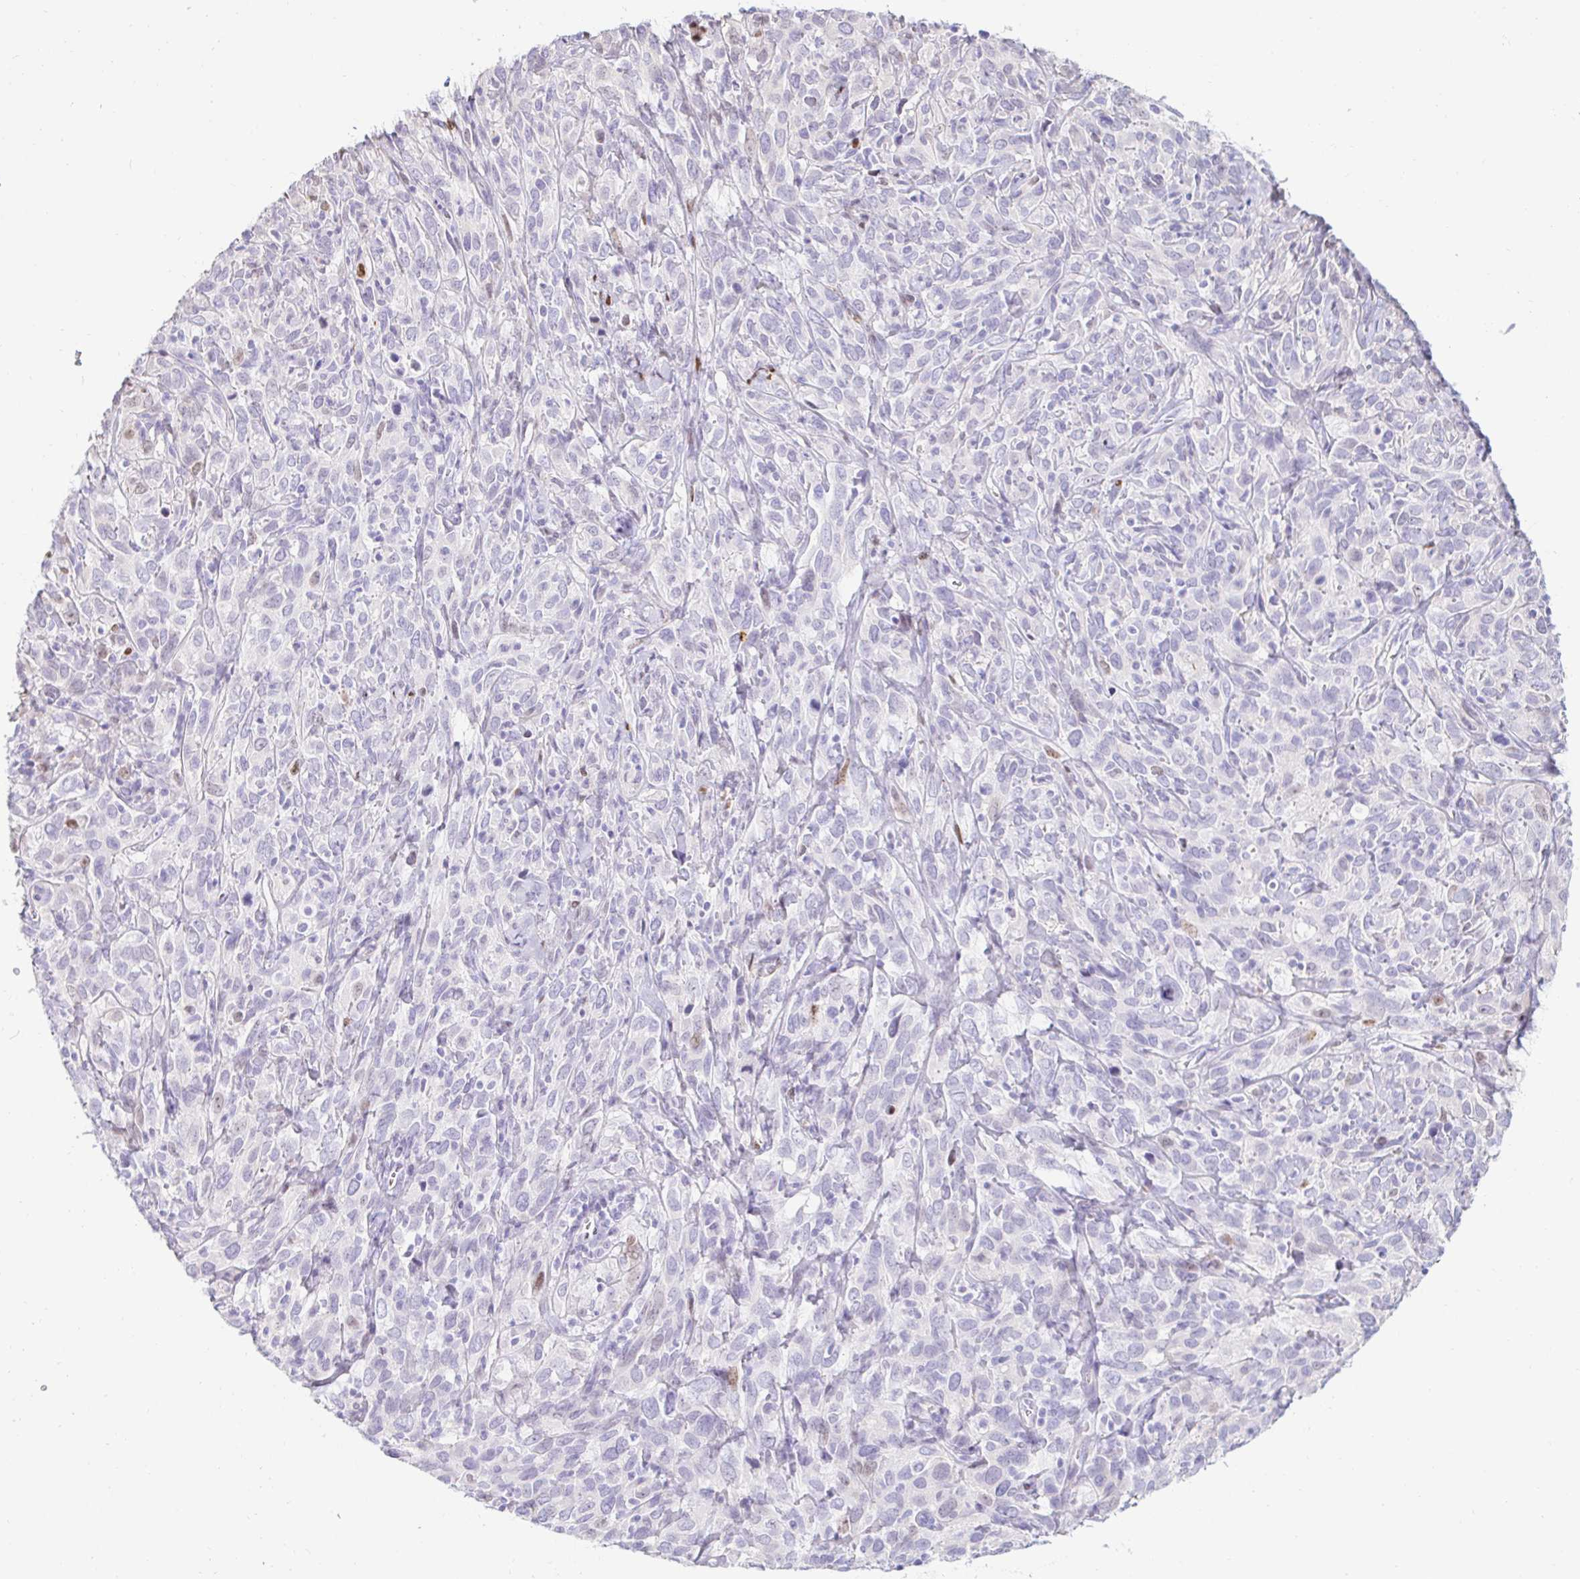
{"staining": {"intensity": "moderate", "quantity": "<25%", "location": "nuclear"}, "tissue": "cervical cancer", "cell_type": "Tumor cells", "image_type": "cancer", "snomed": [{"axis": "morphology", "description": "Normal tissue, NOS"}, {"axis": "morphology", "description": "Squamous cell carcinoma, NOS"}, {"axis": "topography", "description": "Cervix"}], "caption": "IHC histopathology image of neoplastic tissue: human squamous cell carcinoma (cervical) stained using immunohistochemistry (IHC) exhibits low levels of moderate protein expression localized specifically in the nuclear of tumor cells, appearing as a nuclear brown color.", "gene": "CAPSL", "patient": {"sex": "female", "age": 51}}